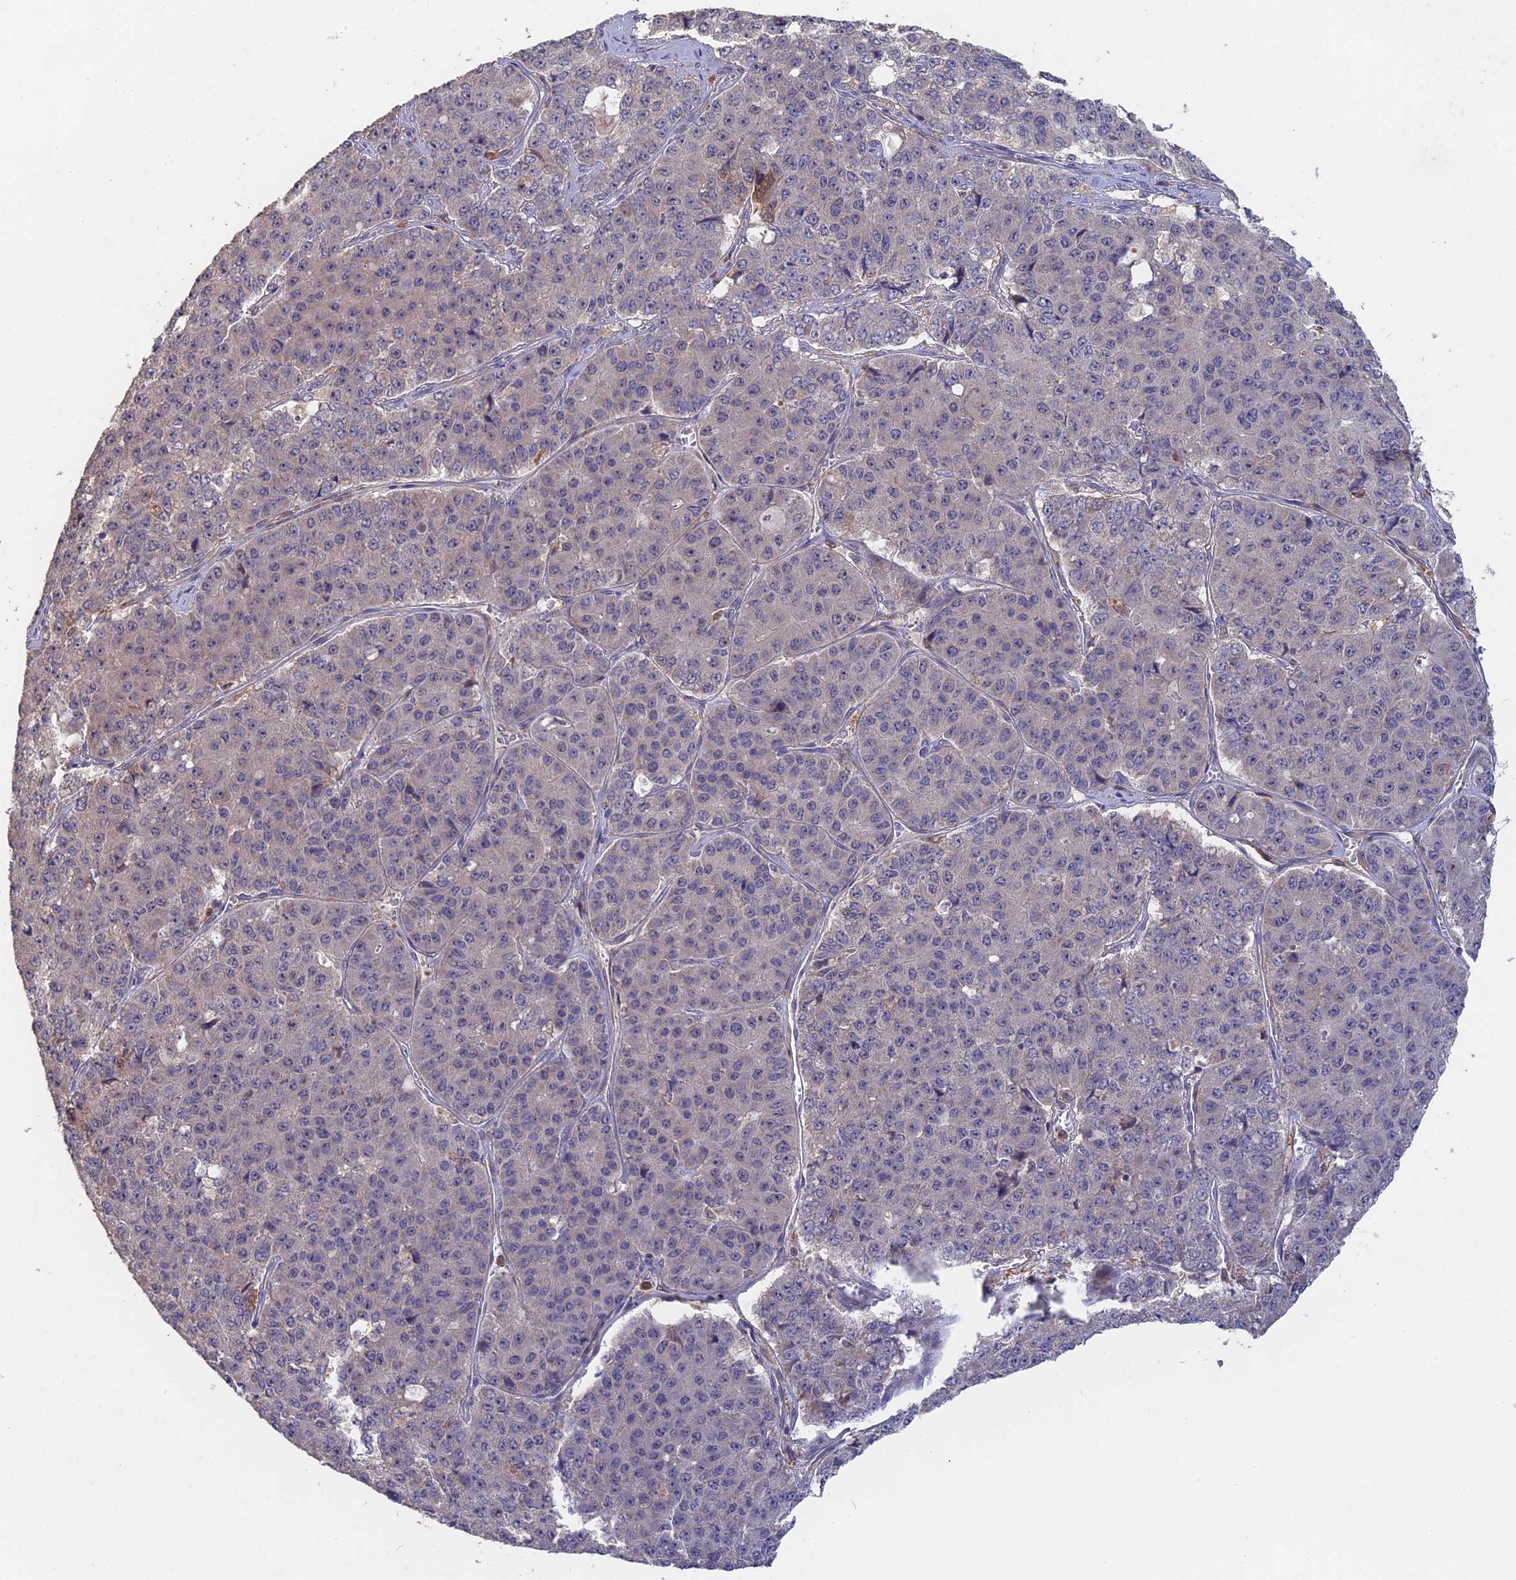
{"staining": {"intensity": "negative", "quantity": "none", "location": "none"}, "tissue": "pancreatic cancer", "cell_type": "Tumor cells", "image_type": "cancer", "snomed": [{"axis": "morphology", "description": "Adenocarcinoma, NOS"}, {"axis": "topography", "description": "Pancreas"}], "caption": "The image exhibits no staining of tumor cells in adenocarcinoma (pancreatic).", "gene": "SAC3D1", "patient": {"sex": "male", "age": 50}}